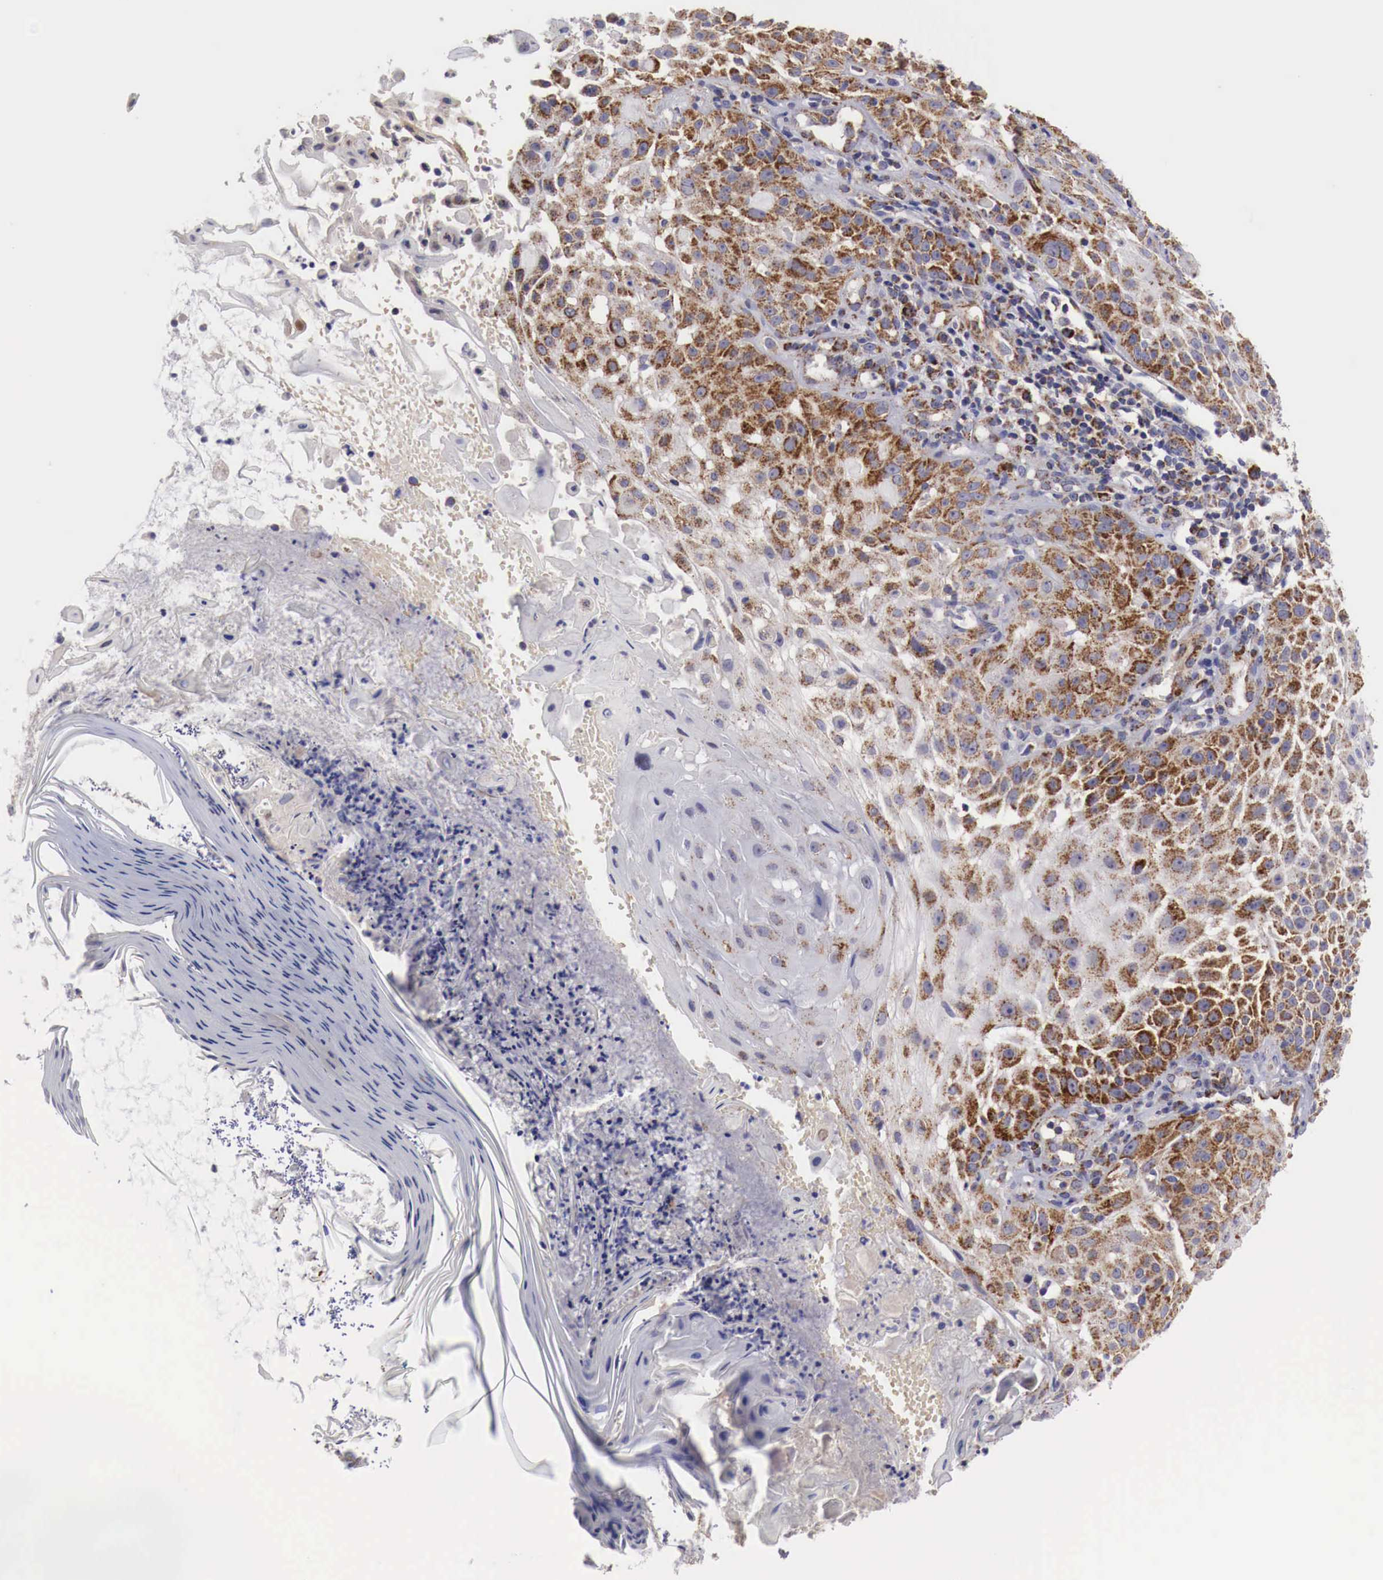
{"staining": {"intensity": "moderate", "quantity": "25%-75%", "location": "cytoplasmic/membranous"}, "tissue": "skin cancer", "cell_type": "Tumor cells", "image_type": "cancer", "snomed": [{"axis": "morphology", "description": "Squamous cell carcinoma, NOS"}, {"axis": "topography", "description": "Skin"}], "caption": "Immunohistochemical staining of skin cancer (squamous cell carcinoma) shows medium levels of moderate cytoplasmic/membranous protein positivity in about 25%-75% of tumor cells.", "gene": "XPNPEP3", "patient": {"sex": "female", "age": 89}}